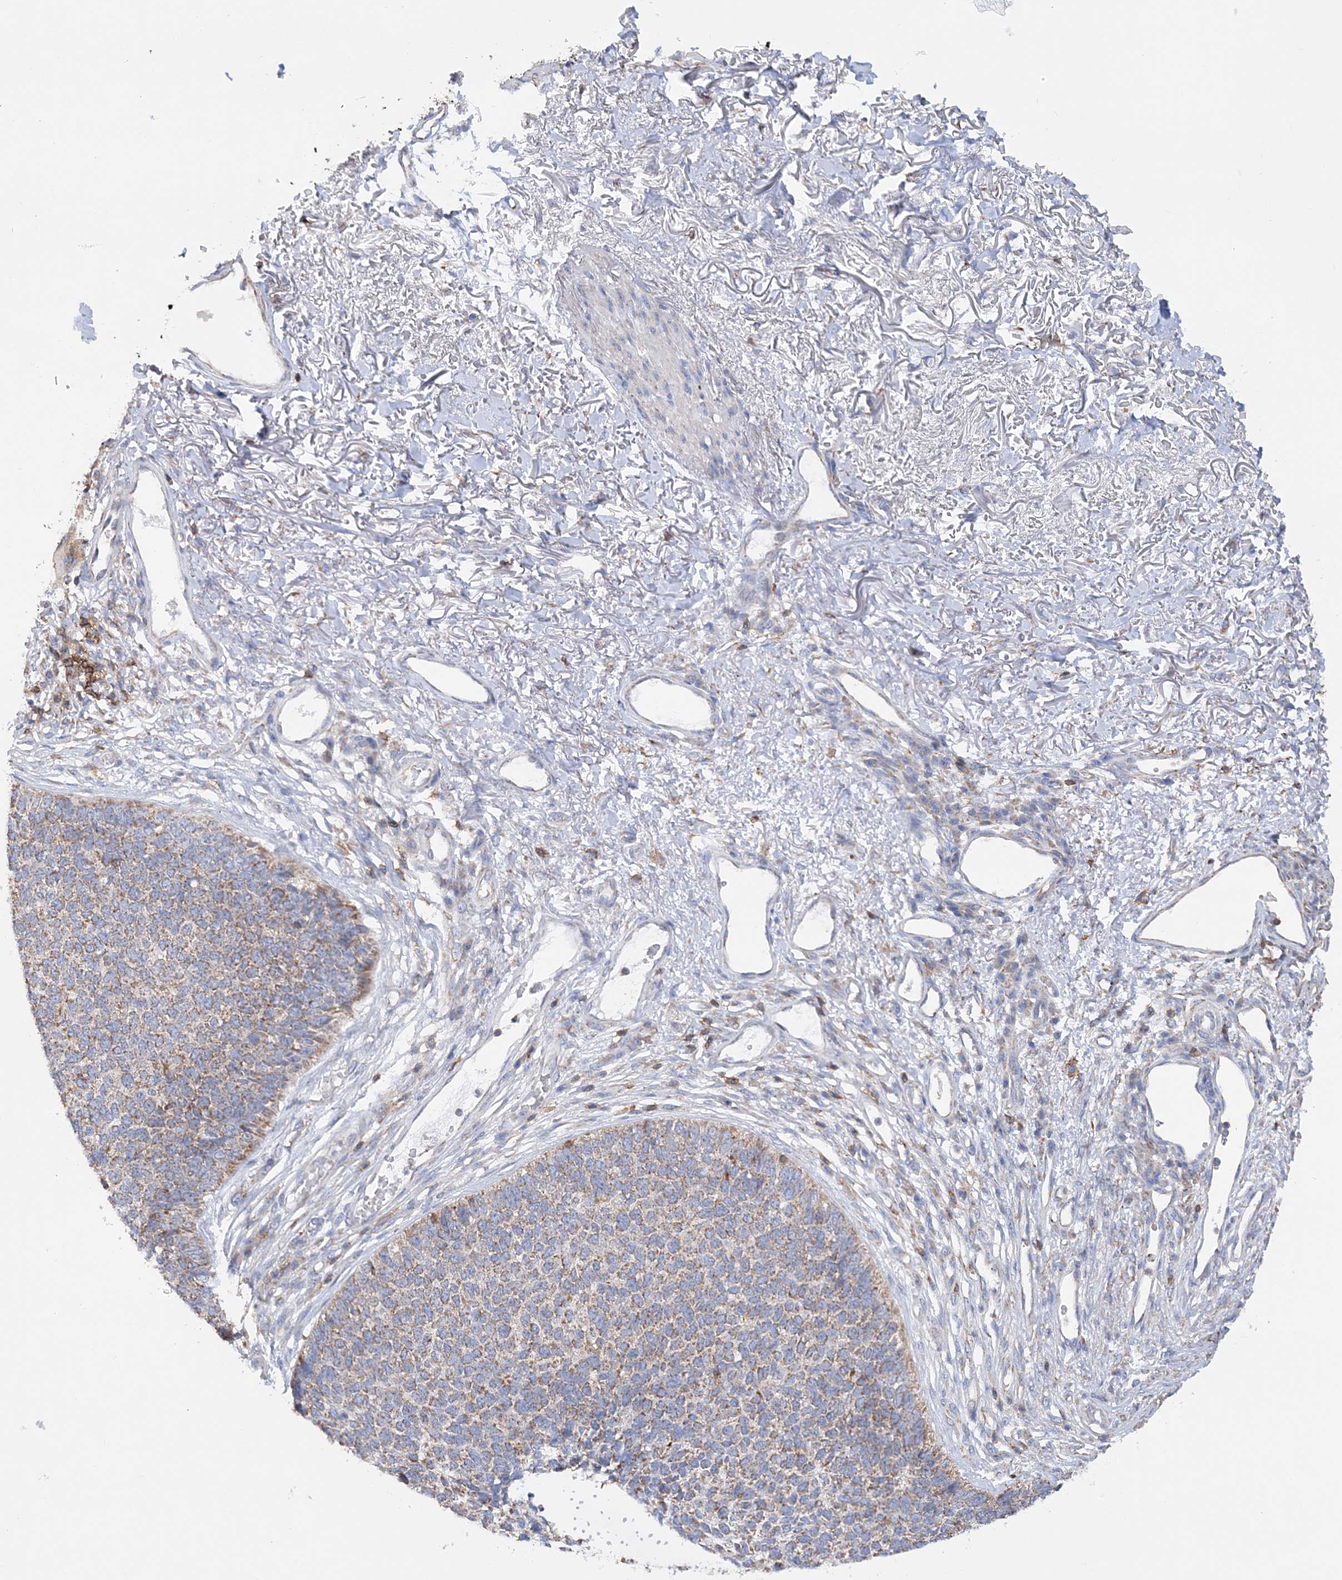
{"staining": {"intensity": "weak", "quantity": ">75%", "location": "cytoplasmic/membranous"}, "tissue": "skin cancer", "cell_type": "Tumor cells", "image_type": "cancer", "snomed": [{"axis": "morphology", "description": "Basal cell carcinoma"}, {"axis": "topography", "description": "Skin"}], "caption": "DAB (3,3'-diaminobenzidine) immunohistochemical staining of basal cell carcinoma (skin) demonstrates weak cytoplasmic/membranous protein expression in about >75% of tumor cells.", "gene": "TTC32", "patient": {"sex": "female", "age": 84}}